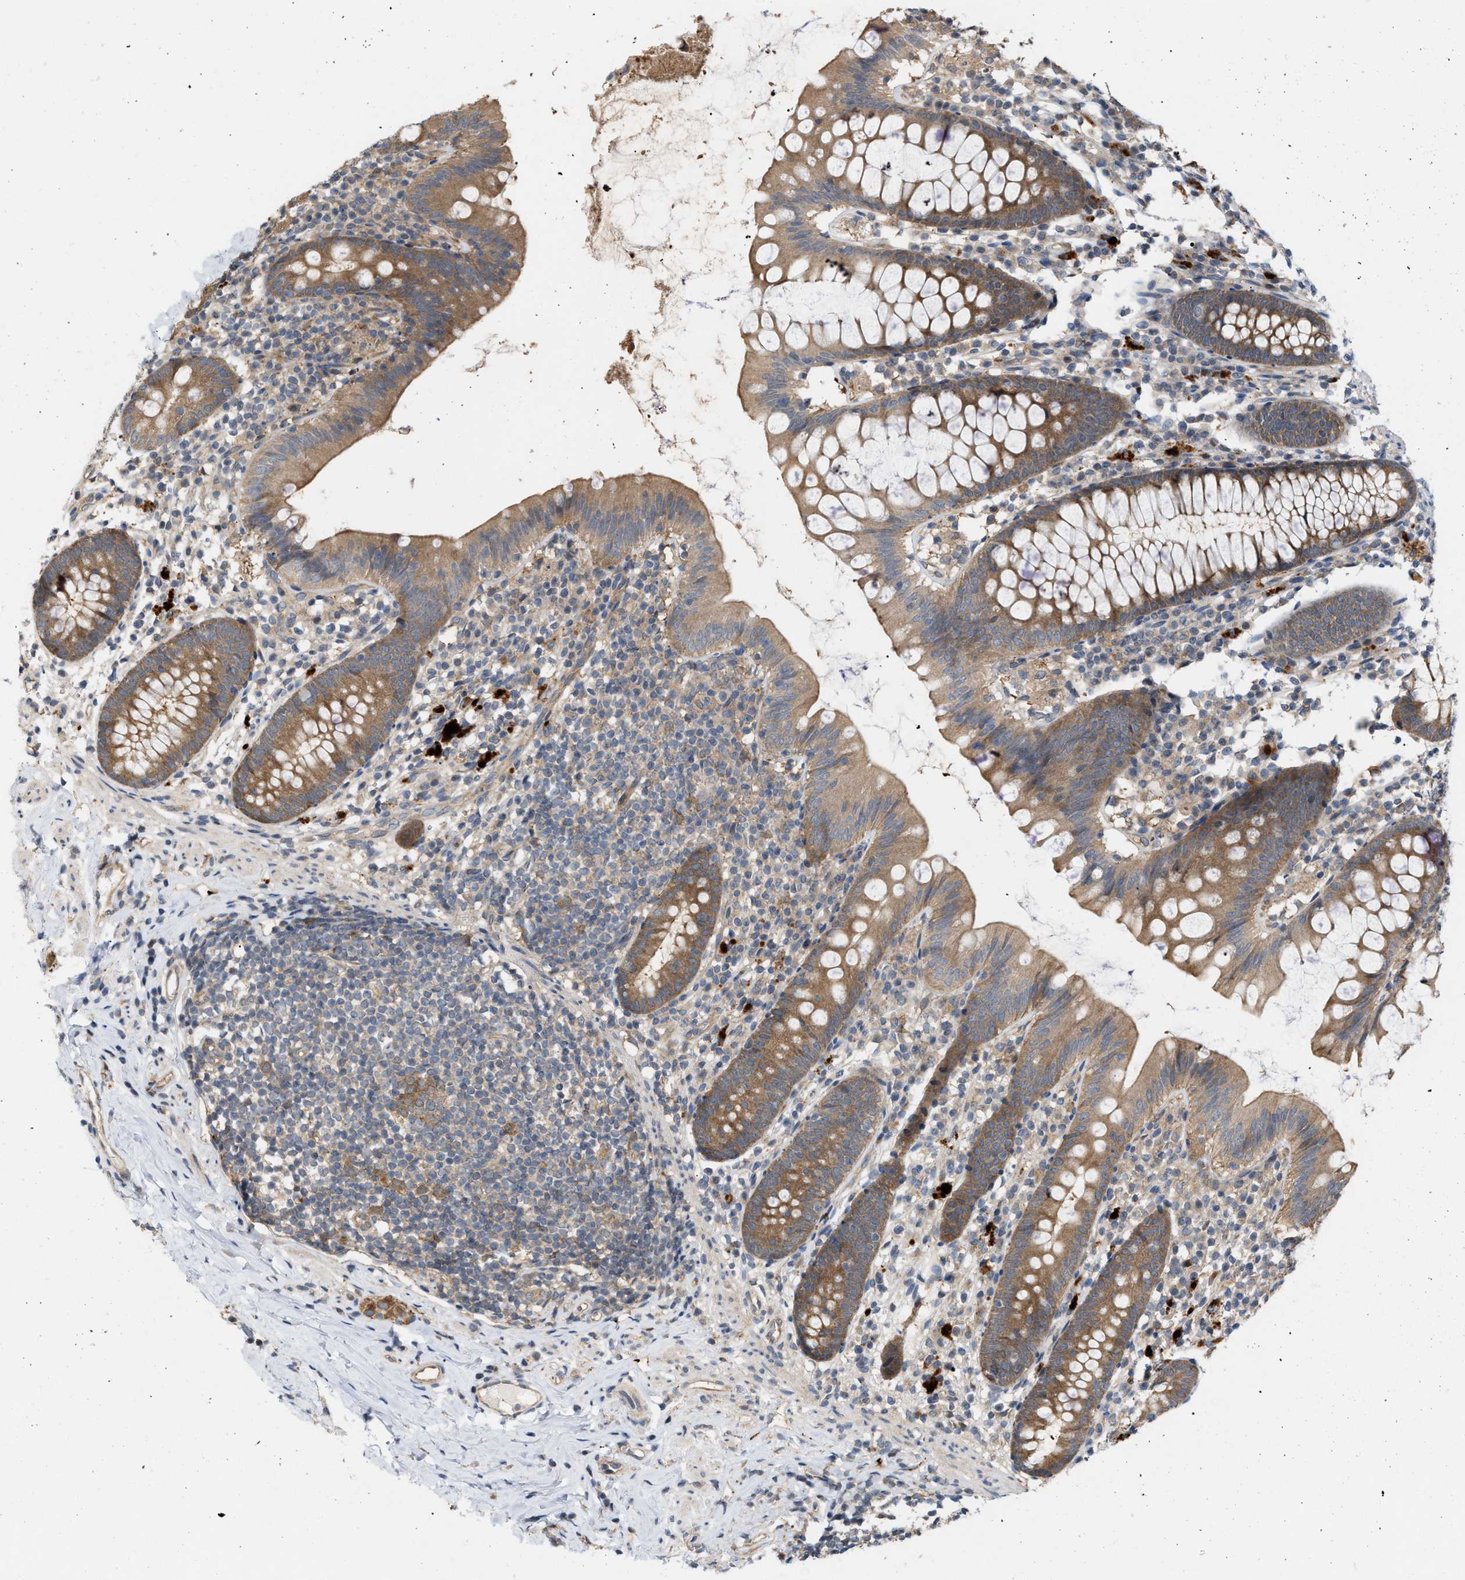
{"staining": {"intensity": "moderate", "quantity": ">75%", "location": "cytoplasmic/membranous"}, "tissue": "appendix", "cell_type": "Glandular cells", "image_type": "normal", "snomed": [{"axis": "morphology", "description": "Normal tissue, NOS"}, {"axis": "topography", "description": "Appendix"}], "caption": "Appendix stained for a protein (brown) demonstrates moderate cytoplasmic/membranous positive positivity in approximately >75% of glandular cells.", "gene": "CSNK1A1", "patient": {"sex": "male", "age": 52}}